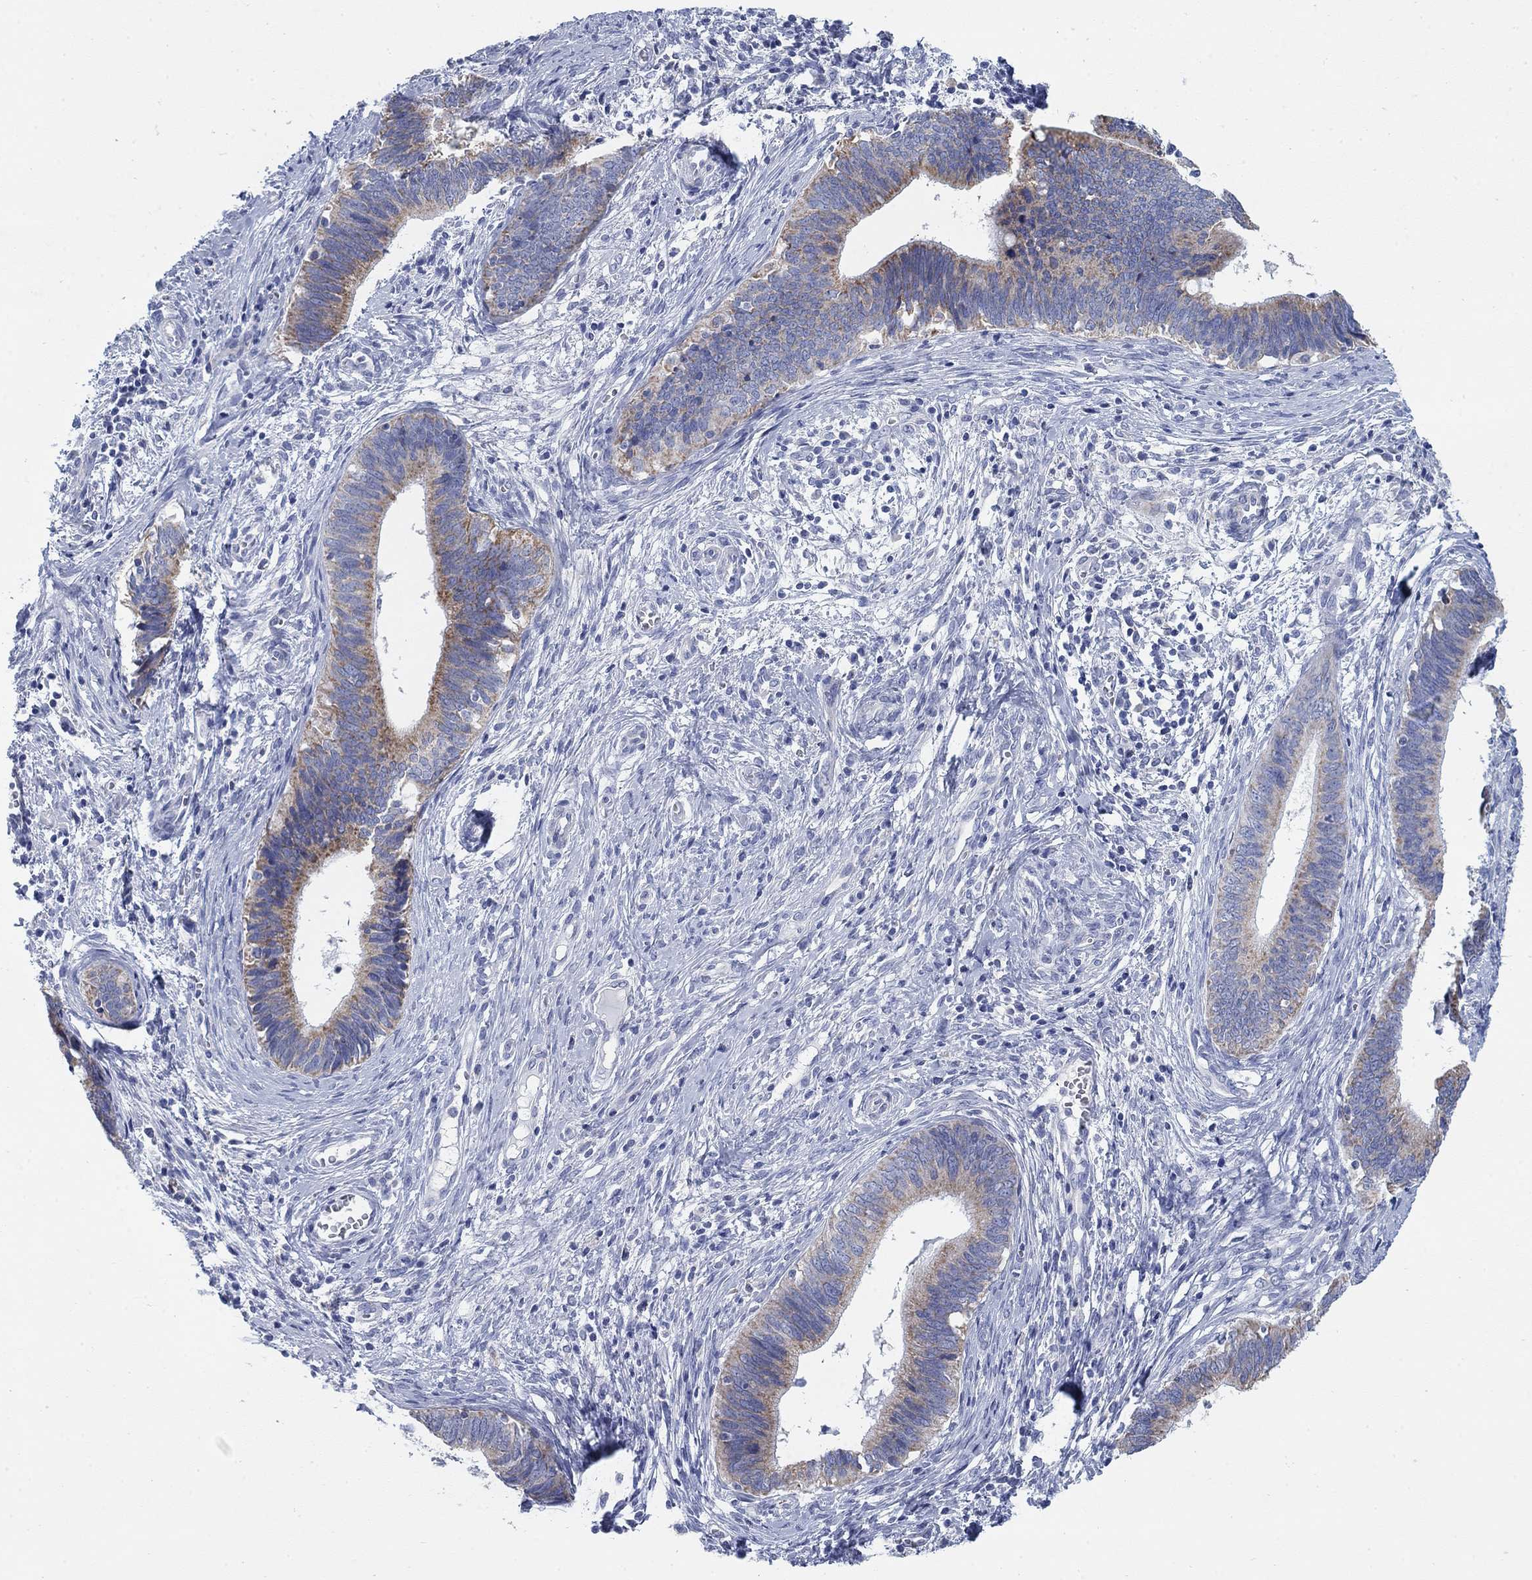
{"staining": {"intensity": "negative", "quantity": "none", "location": "none"}, "tissue": "cervical cancer", "cell_type": "Tumor cells", "image_type": "cancer", "snomed": [{"axis": "morphology", "description": "Adenocarcinoma, NOS"}, {"axis": "topography", "description": "Cervix"}], "caption": "Protein analysis of cervical cancer displays no significant positivity in tumor cells.", "gene": "SCCPDH", "patient": {"sex": "female", "age": 42}}